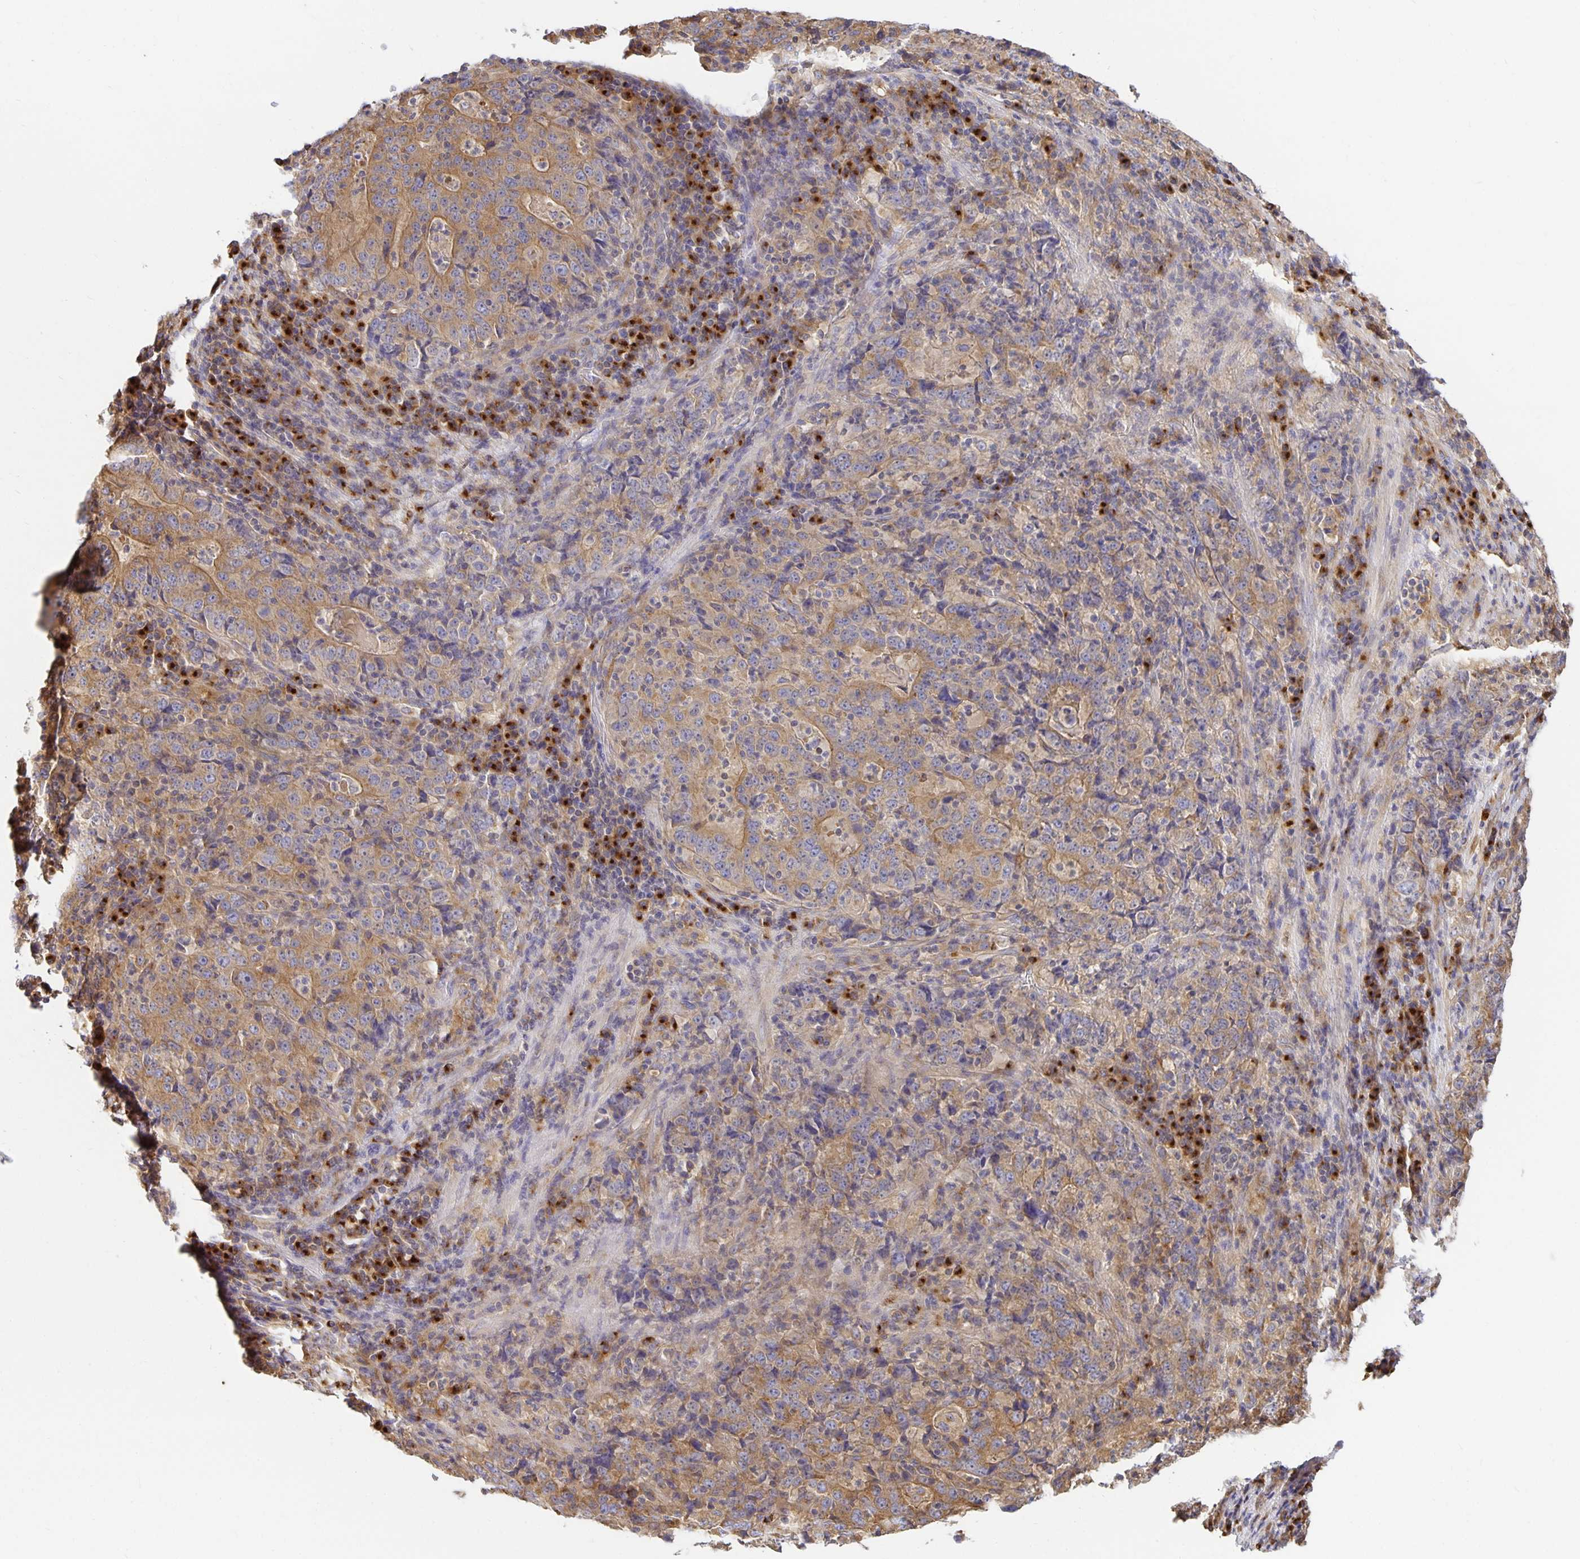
{"staining": {"intensity": "moderate", "quantity": ">75%", "location": "cytoplasmic/membranous"}, "tissue": "stomach cancer", "cell_type": "Tumor cells", "image_type": "cancer", "snomed": [{"axis": "morphology", "description": "Normal tissue, NOS"}, {"axis": "morphology", "description": "Adenocarcinoma, NOS"}, {"axis": "topography", "description": "Stomach, upper"}, {"axis": "topography", "description": "Stomach"}], "caption": "Immunohistochemical staining of human stomach cancer (adenocarcinoma) displays medium levels of moderate cytoplasmic/membranous protein expression in about >75% of tumor cells.", "gene": "USO1", "patient": {"sex": "male", "age": 59}}